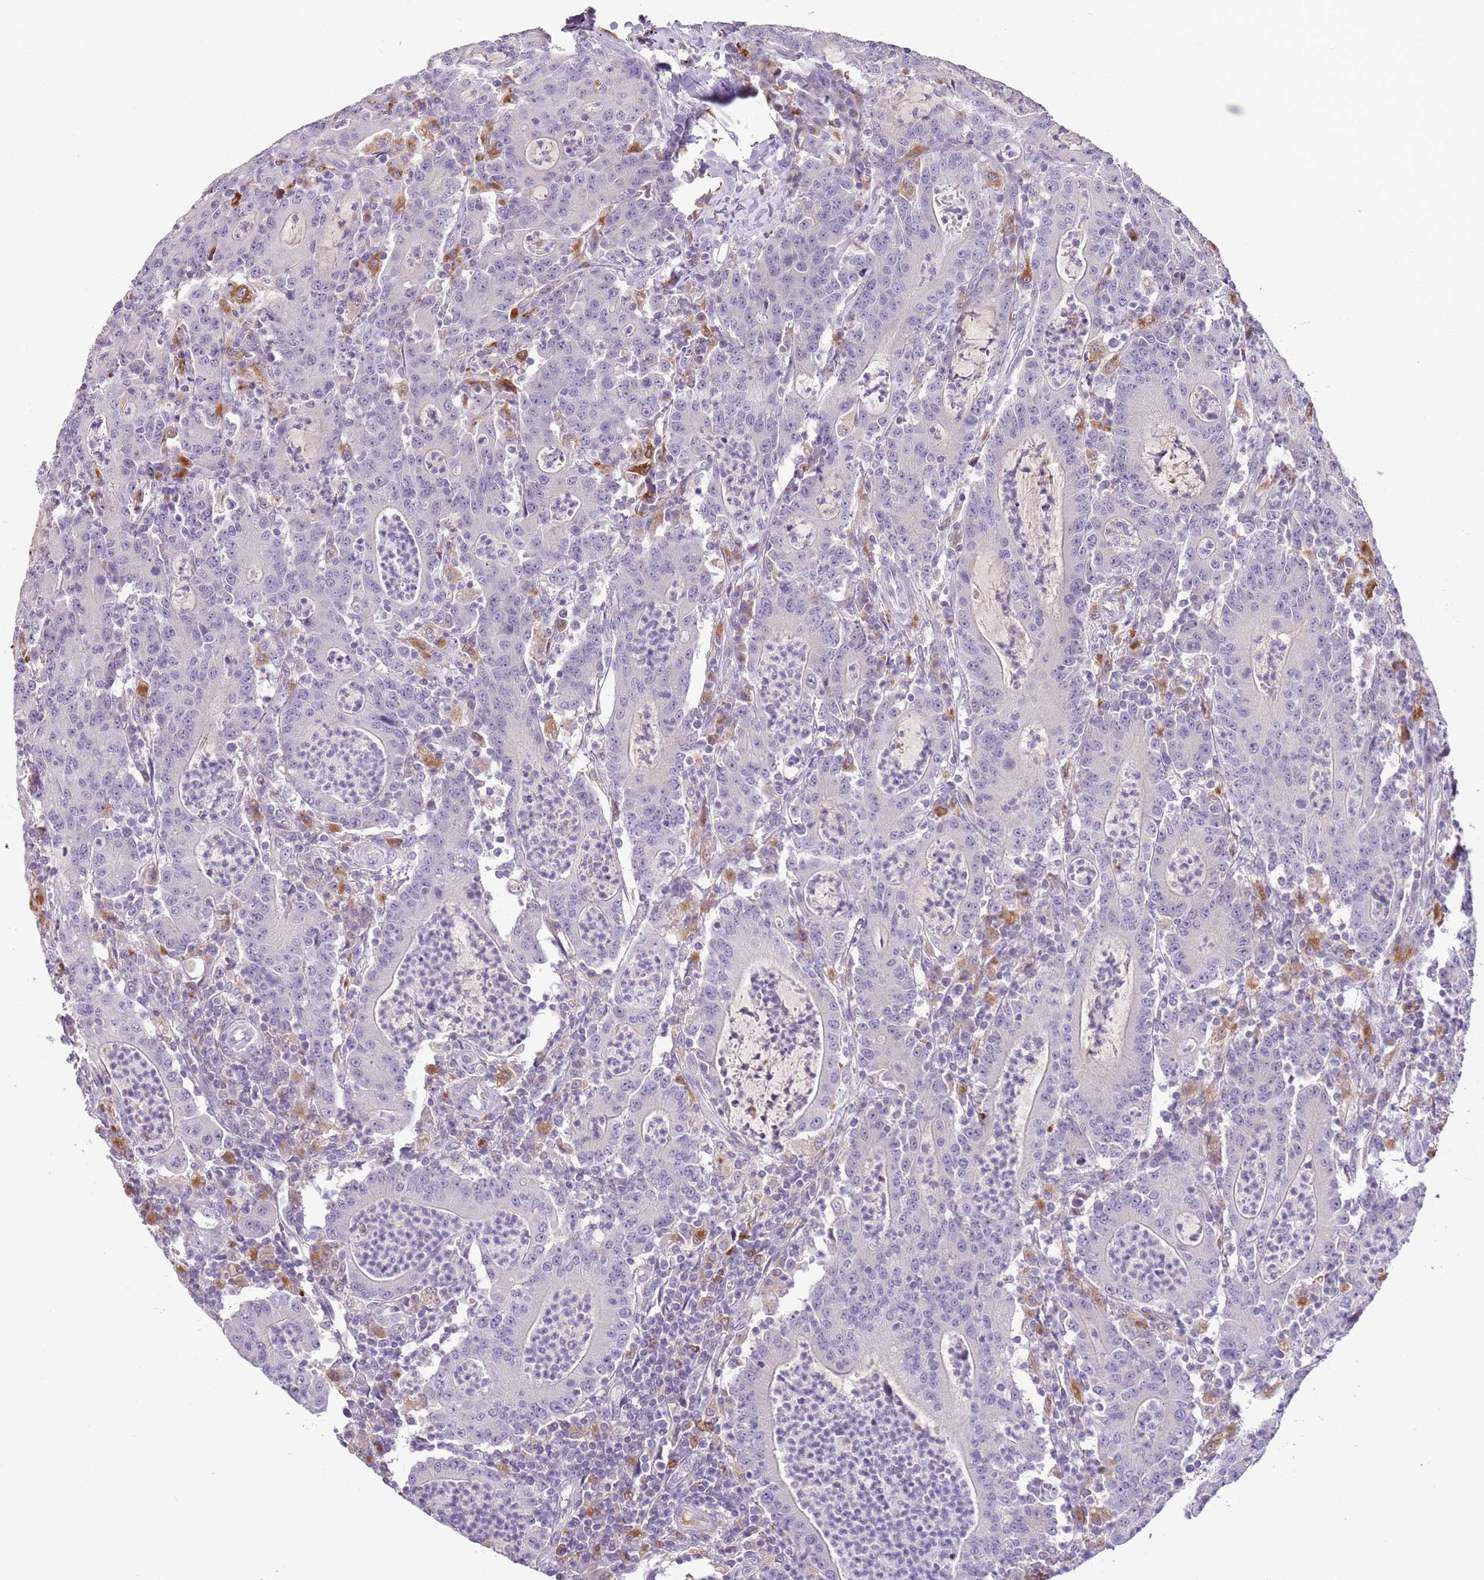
{"staining": {"intensity": "negative", "quantity": "none", "location": "none"}, "tissue": "colorectal cancer", "cell_type": "Tumor cells", "image_type": "cancer", "snomed": [{"axis": "morphology", "description": "Adenocarcinoma, NOS"}, {"axis": "topography", "description": "Colon"}], "caption": "High magnification brightfield microscopy of colorectal cancer (adenocarcinoma) stained with DAB (3,3'-diaminobenzidine) (brown) and counterstained with hematoxylin (blue): tumor cells show no significant positivity.", "gene": "SCAMP5", "patient": {"sex": "male", "age": 83}}